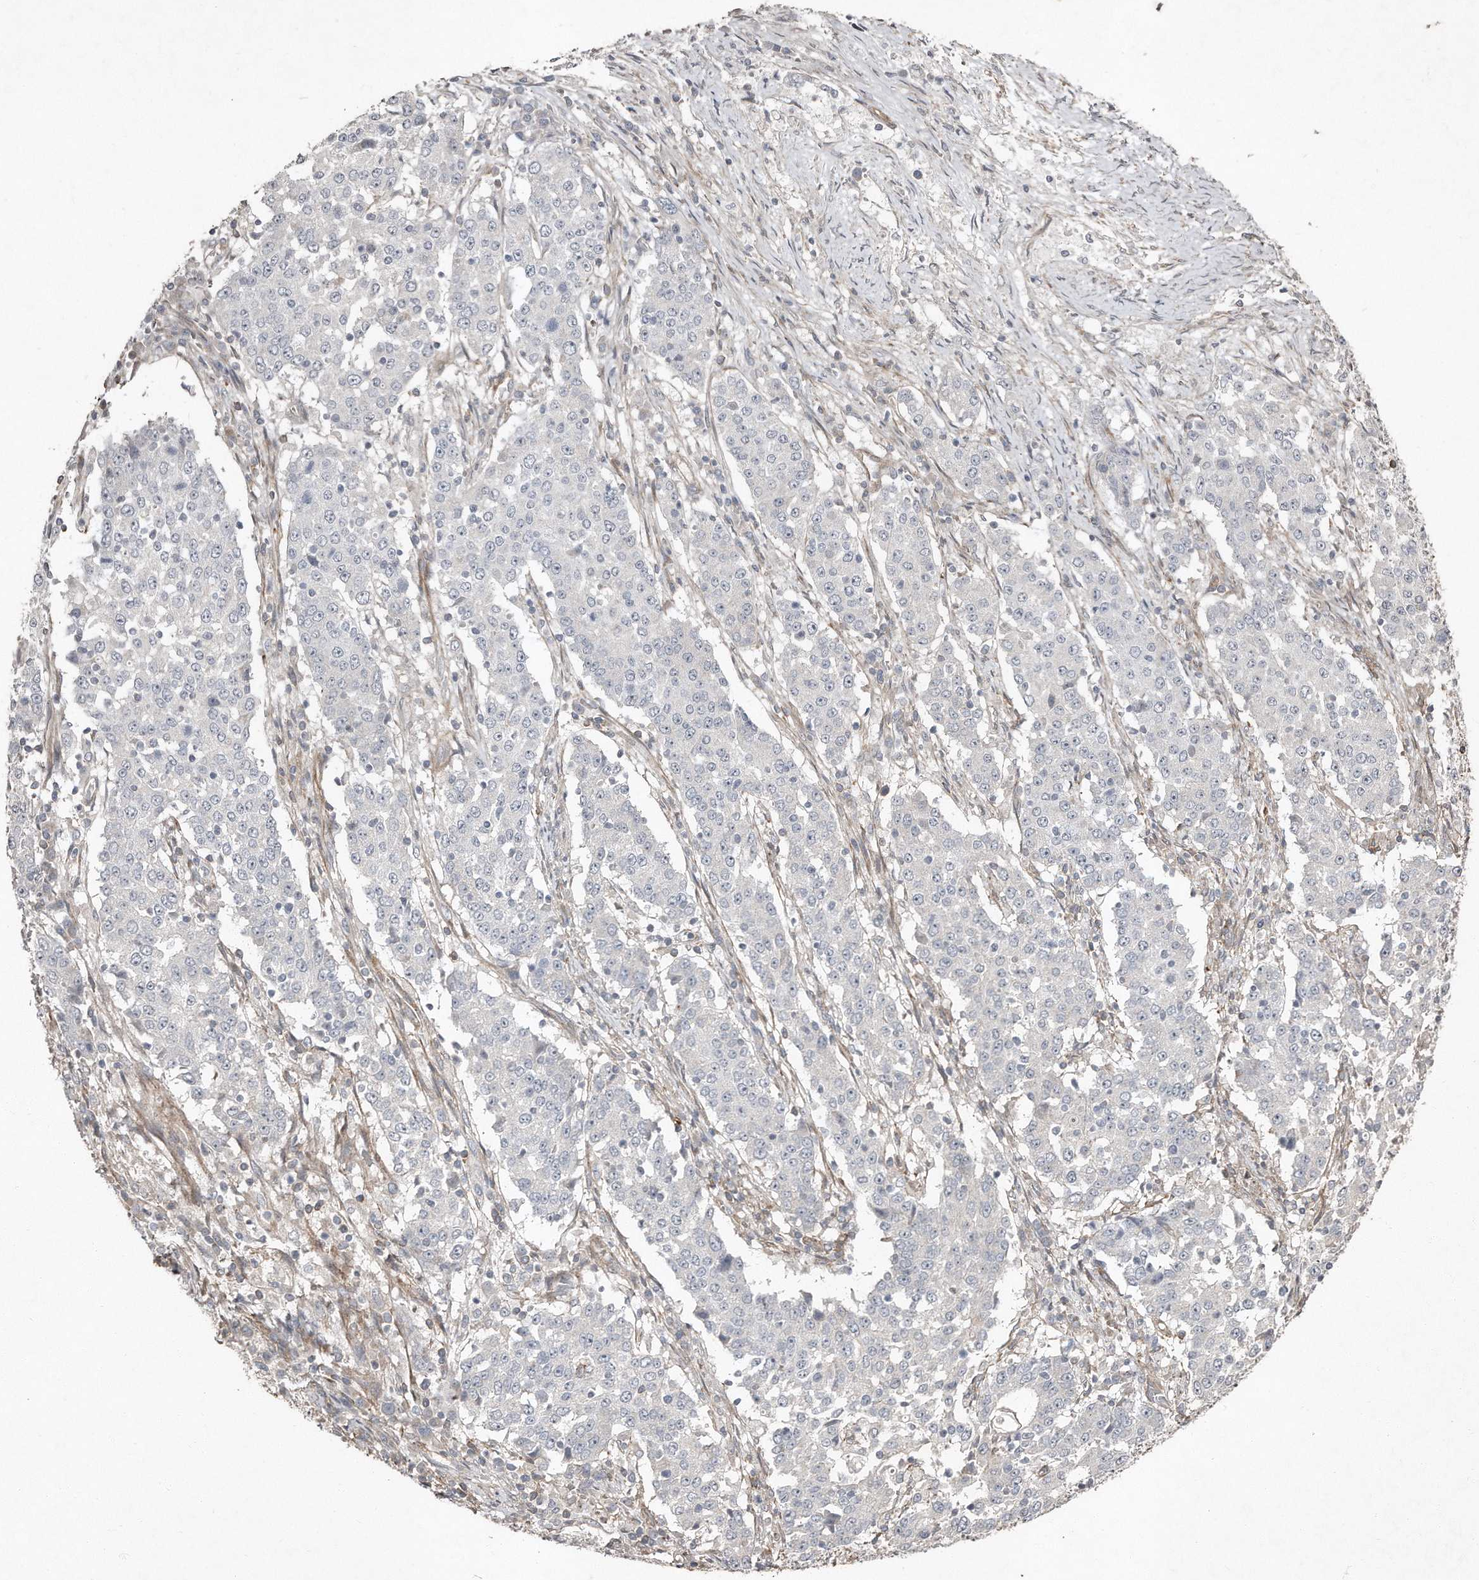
{"staining": {"intensity": "negative", "quantity": "none", "location": "none"}, "tissue": "stomach cancer", "cell_type": "Tumor cells", "image_type": "cancer", "snomed": [{"axis": "morphology", "description": "Adenocarcinoma, NOS"}, {"axis": "topography", "description": "Stomach"}], "caption": "Tumor cells are negative for protein expression in human stomach cancer. The staining was performed using DAB to visualize the protein expression in brown, while the nuclei were stained in blue with hematoxylin (Magnification: 20x).", "gene": "SNAP47", "patient": {"sex": "male", "age": 59}}